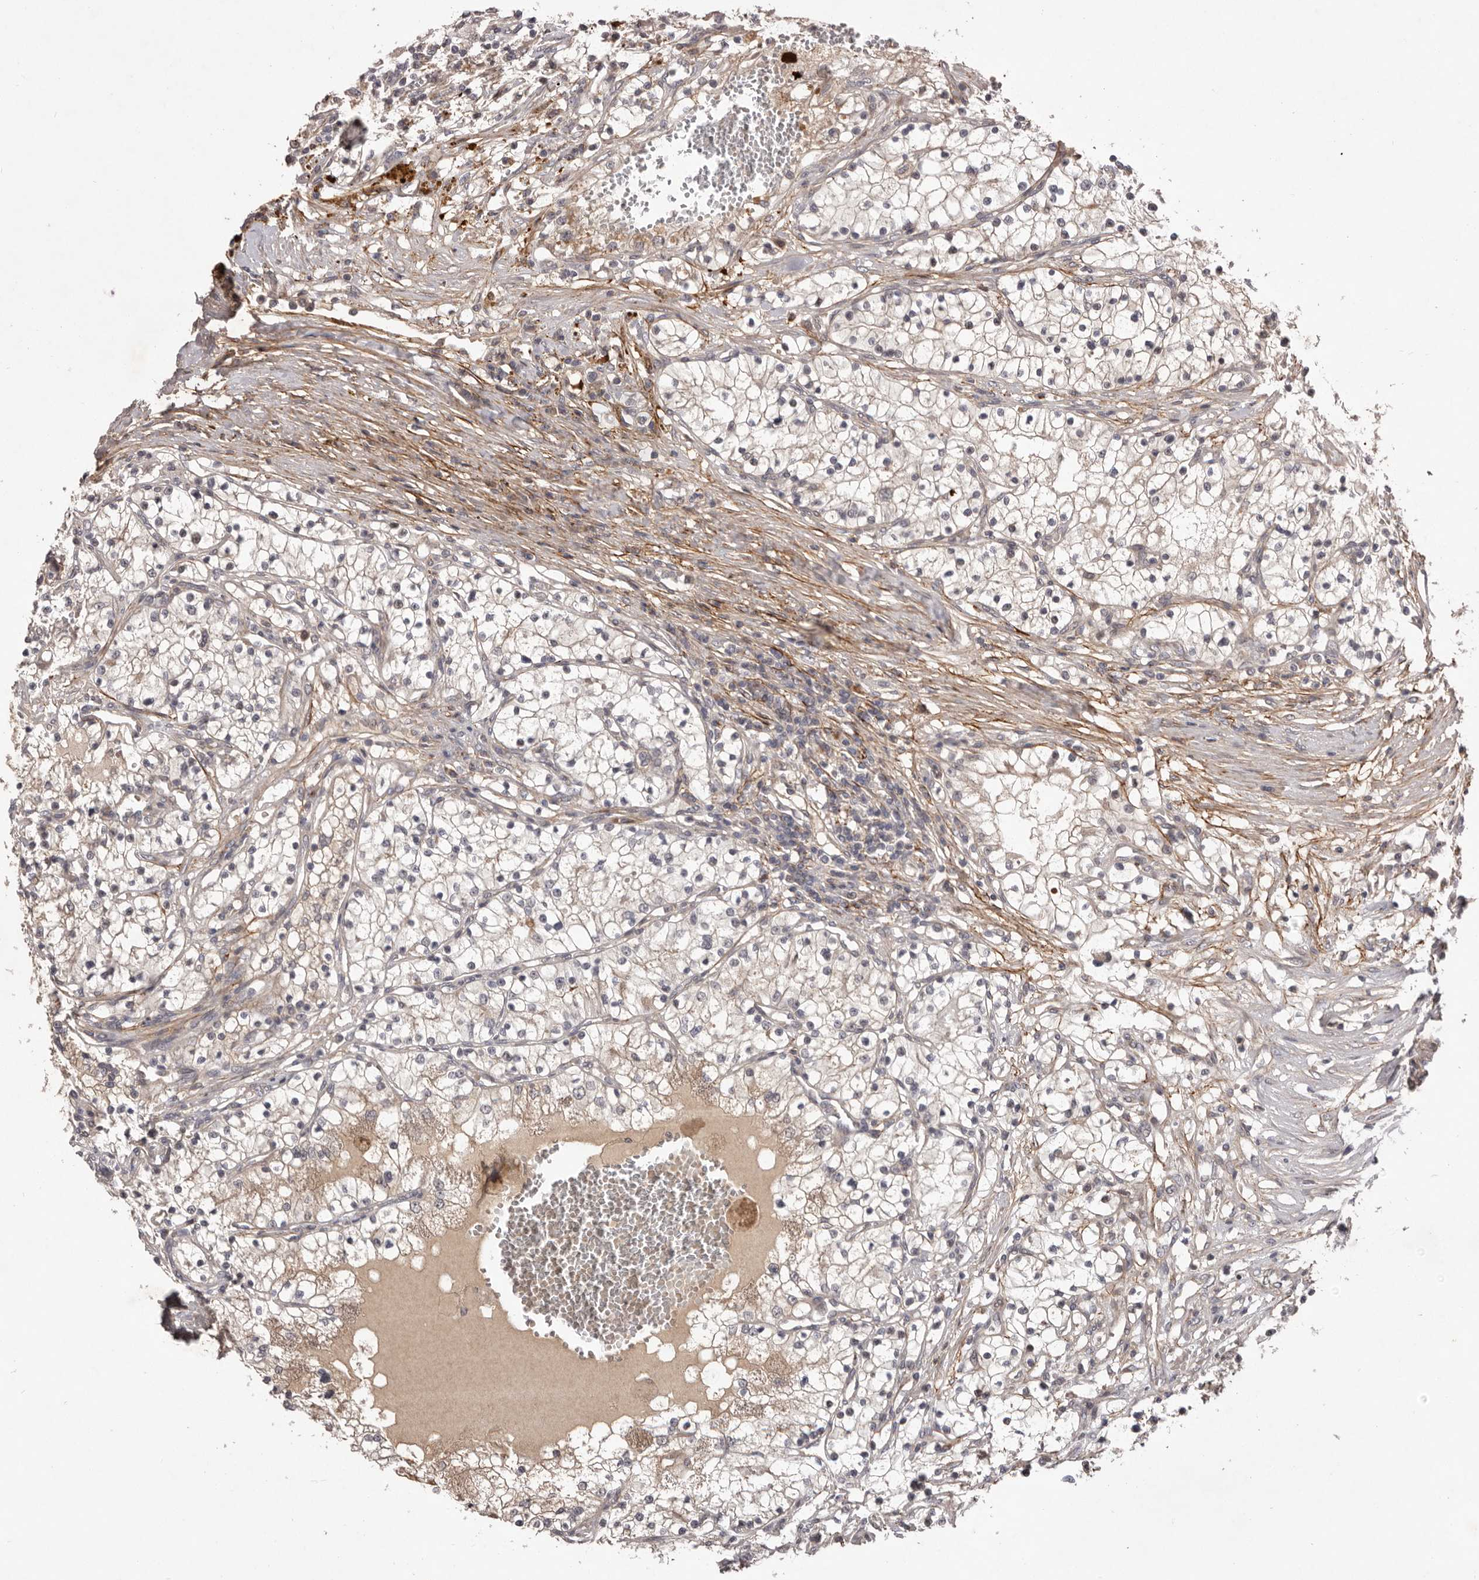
{"staining": {"intensity": "negative", "quantity": "none", "location": "none"}, "tissue": "renal cancer", "cell_type": "Tumor cells", "image_type": "cancer", "snomed": [{"axis": "morphology", "description": "Normal tissue, NOS"}, {"axis": "morphology", "description": "Adenocarcinoma, NOS"}, {"axis": "topography", "description": "Kidney"}], "caption": "Tumor cells show no significant protein positivity in renal adenocarcinoma. (Immunohistochemistry (ihc), brightfield microscopy, high magnification).", "gene": "HBS1L", "patient": {"sex": "male", "age": 68}}